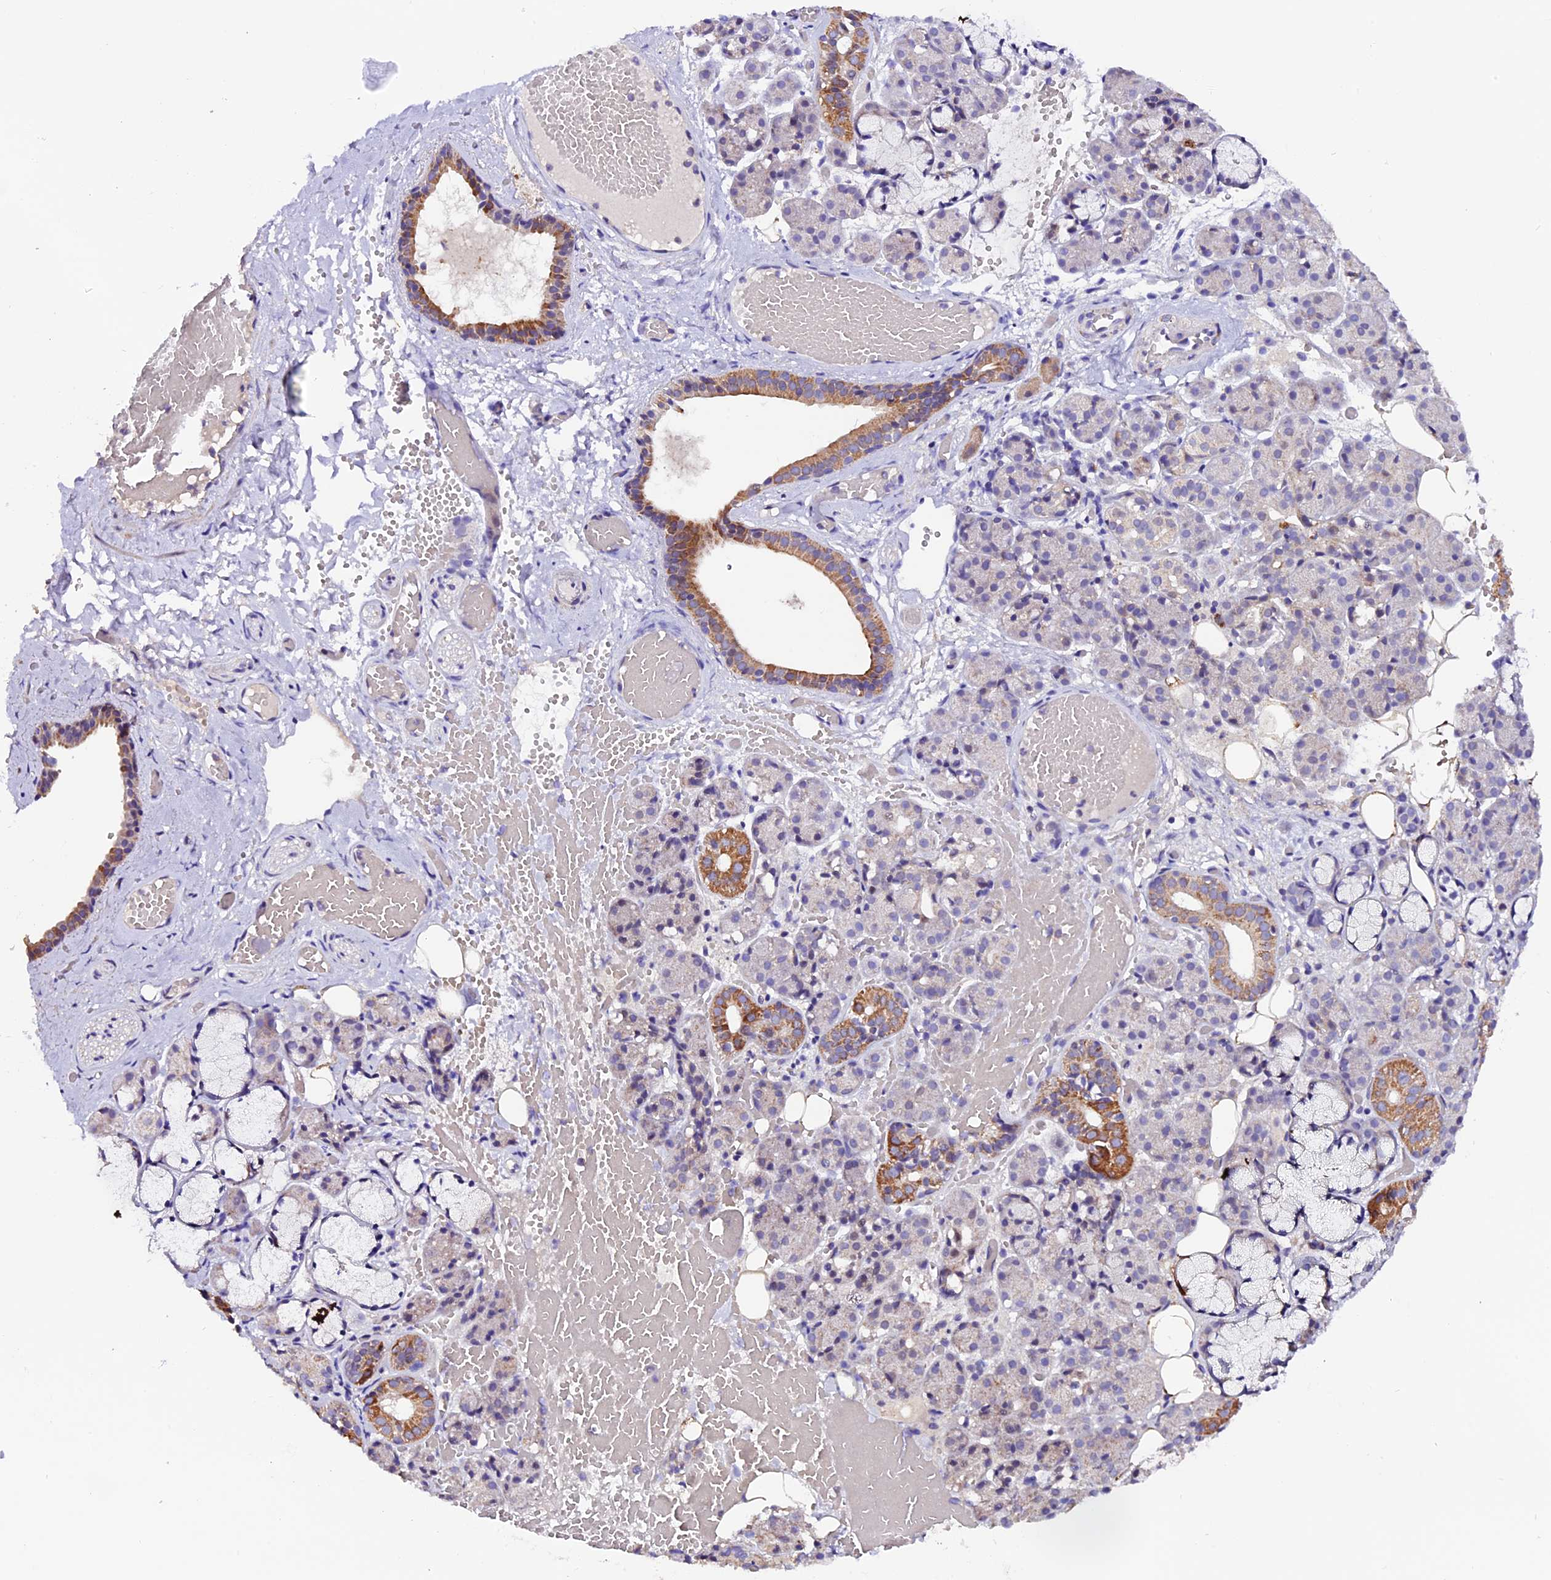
{"staining": {"intensity": "moderate", "quantity": "<25%", "location": "cytoplasmic/membranous"}, "tissue": "salivary gland", "cell_type": "Glandular cells", "image_type": "normal", "snomed": [{"axis": "morphology", "description": "Normal tissue, NOS"}, {"axis": "topography", "description": "Salivary gland"}], "caption": "Immunohistochemistry of normal salivary gland exhibits low levels of moderate cytoplasmic/membranous staining in about <25% of glandular cells. Using DAB (brown) and hematoxylin (blue) stains, captured at high magnification using brightfield microscopy.", "gene": "DDX28", "patient": {"sex": "male", "age": 63}}